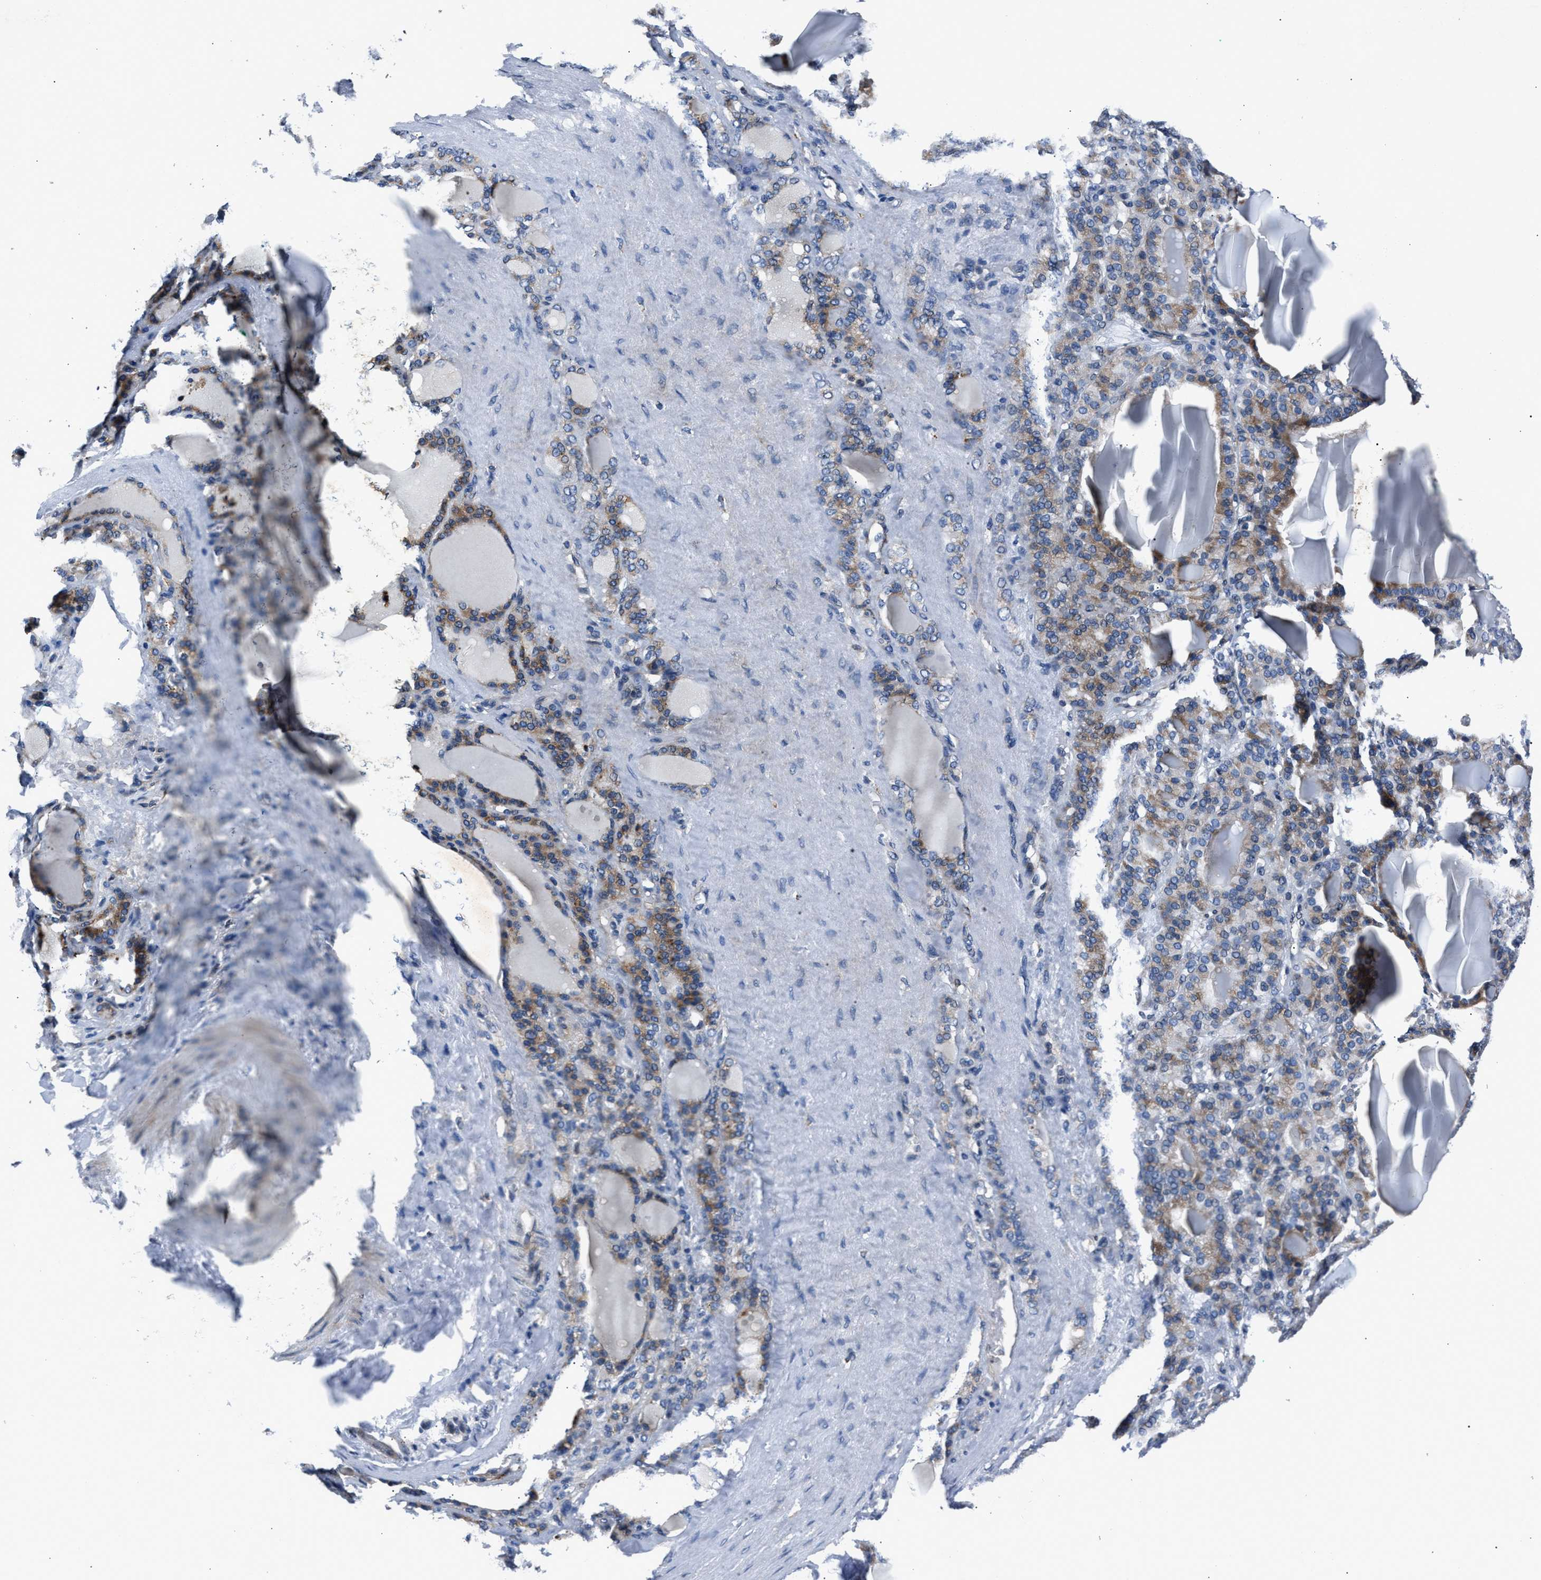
{"staining": {"intensity": "moderate", "quantity": "<25%", "location": "cytoplasmic/membranous"}, "tissue": "thyroid gland", "cell_type": "Glandular cells", "image_type": "normal", "snomed": [{"axis": "morphology", "description": "Normal tissue, NOS"}, {"axis": "topography", "description": "Thyroid gland"}], "caption": "Immunohistochemistry (IHC) of normal thyroid gland exhibits low levels of moderate cytoplasmic/membranous positivity in about <25% of glandular cells.", "gene": "DNAJC24", "patient": {"sex": "female", "age": 28}}